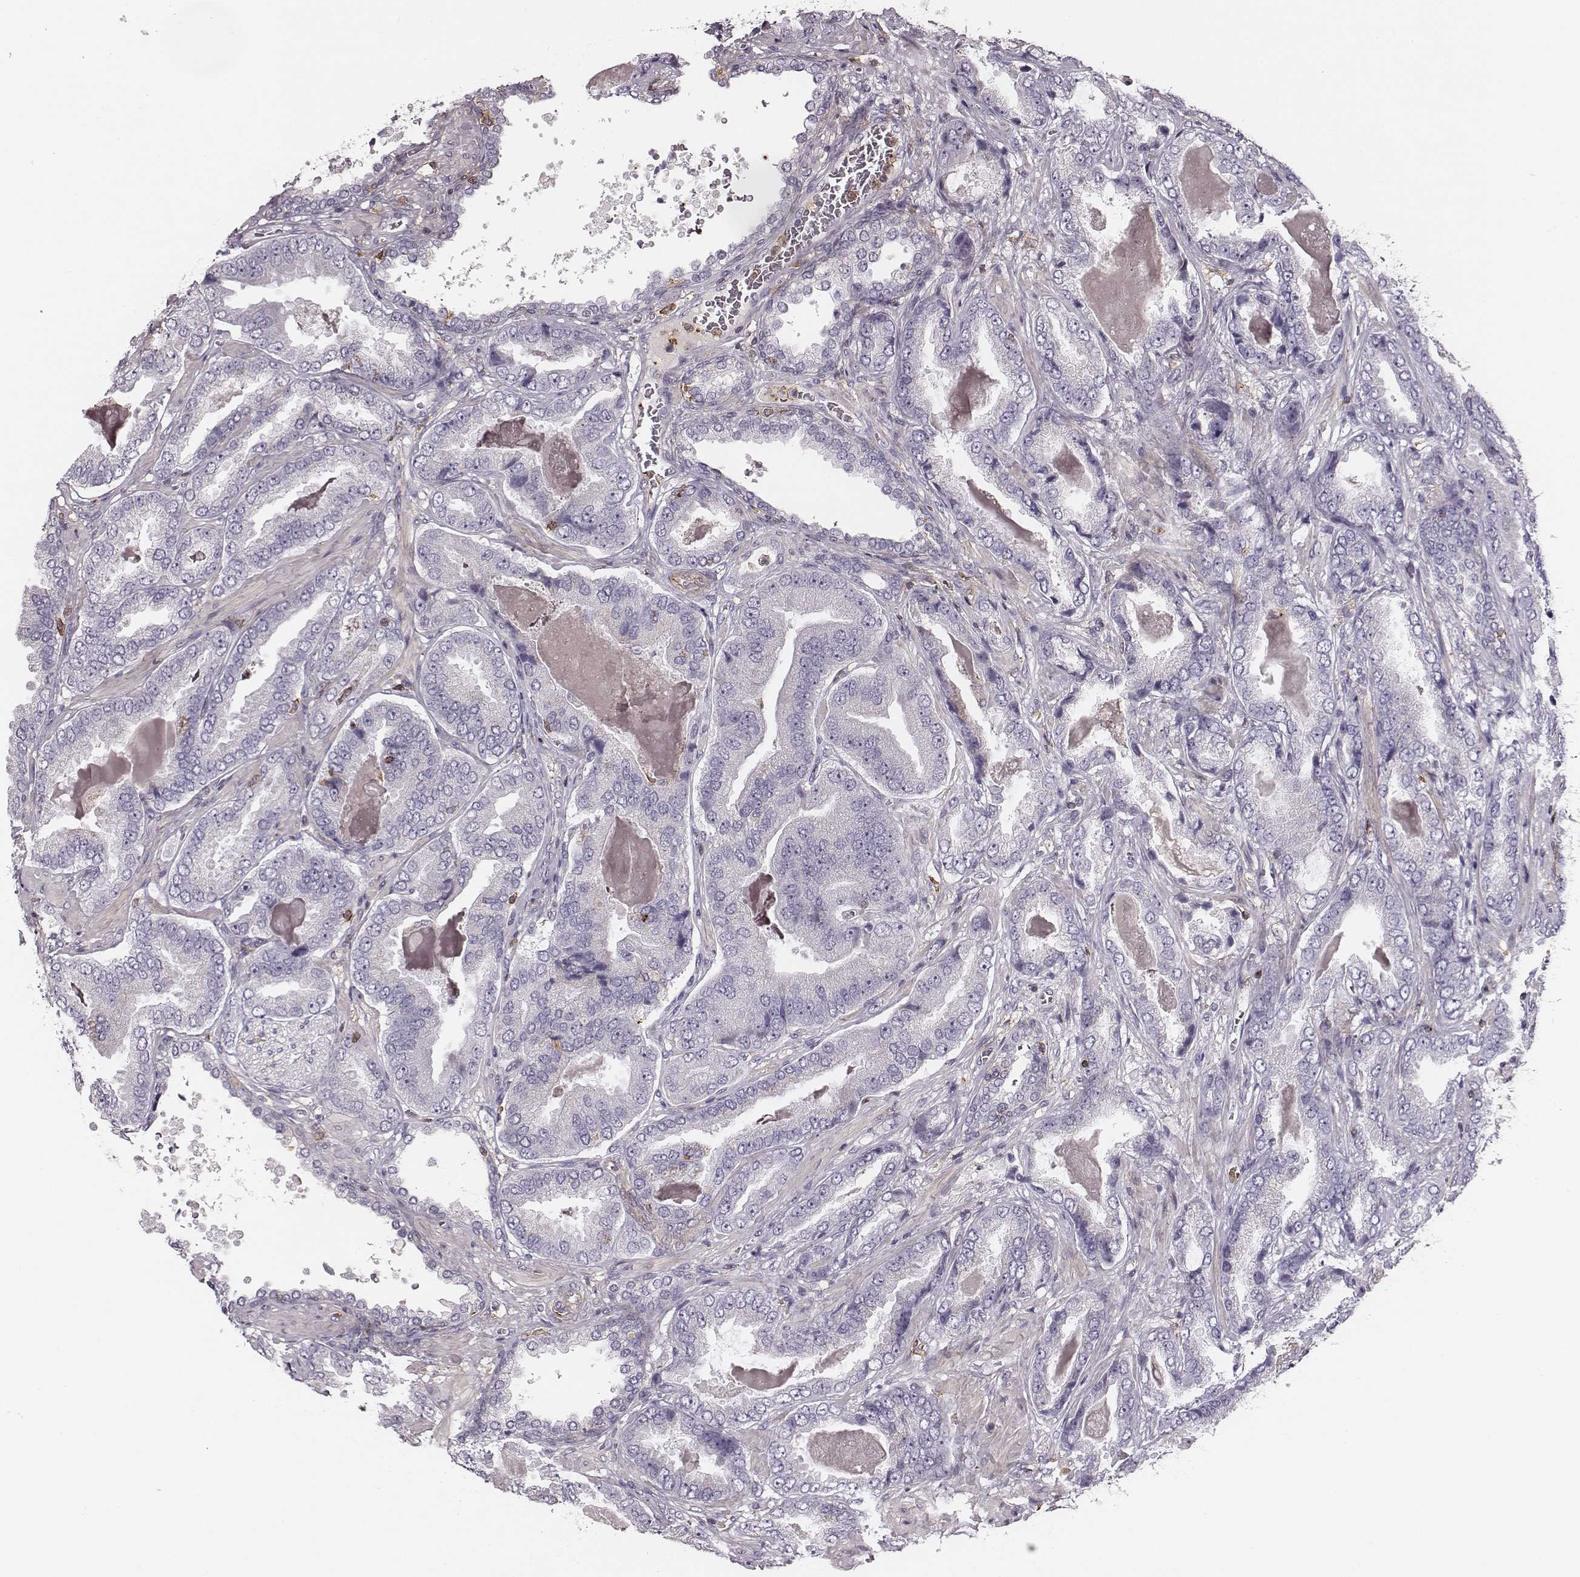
{"staining": {"intensity": "negative", "quantity": "none", "location": "none"}, "tissue": "prostate cancer", "cell_type": "Tumor cells", "image_type": "cancer", "snomed": [{"axis": "morphology", "description": "Adenocarcinoma, NOS"}, {"axis": "topography", "description": "Prostate"}], "caption": "This image is of prostate adenocarcinoma stained with immunohistochemistry (IHC) to label a protein in brown with the nuclei are counter-stained blue. There is no staining in tumor cells. The staining was performed using DAB to visualize the protein expression in brown, while the nuclei were stained in blue with hematoxylin (Magnification: 20x).", "gene": "ZYX", "patient": {"sex": "male", "age": 64}}